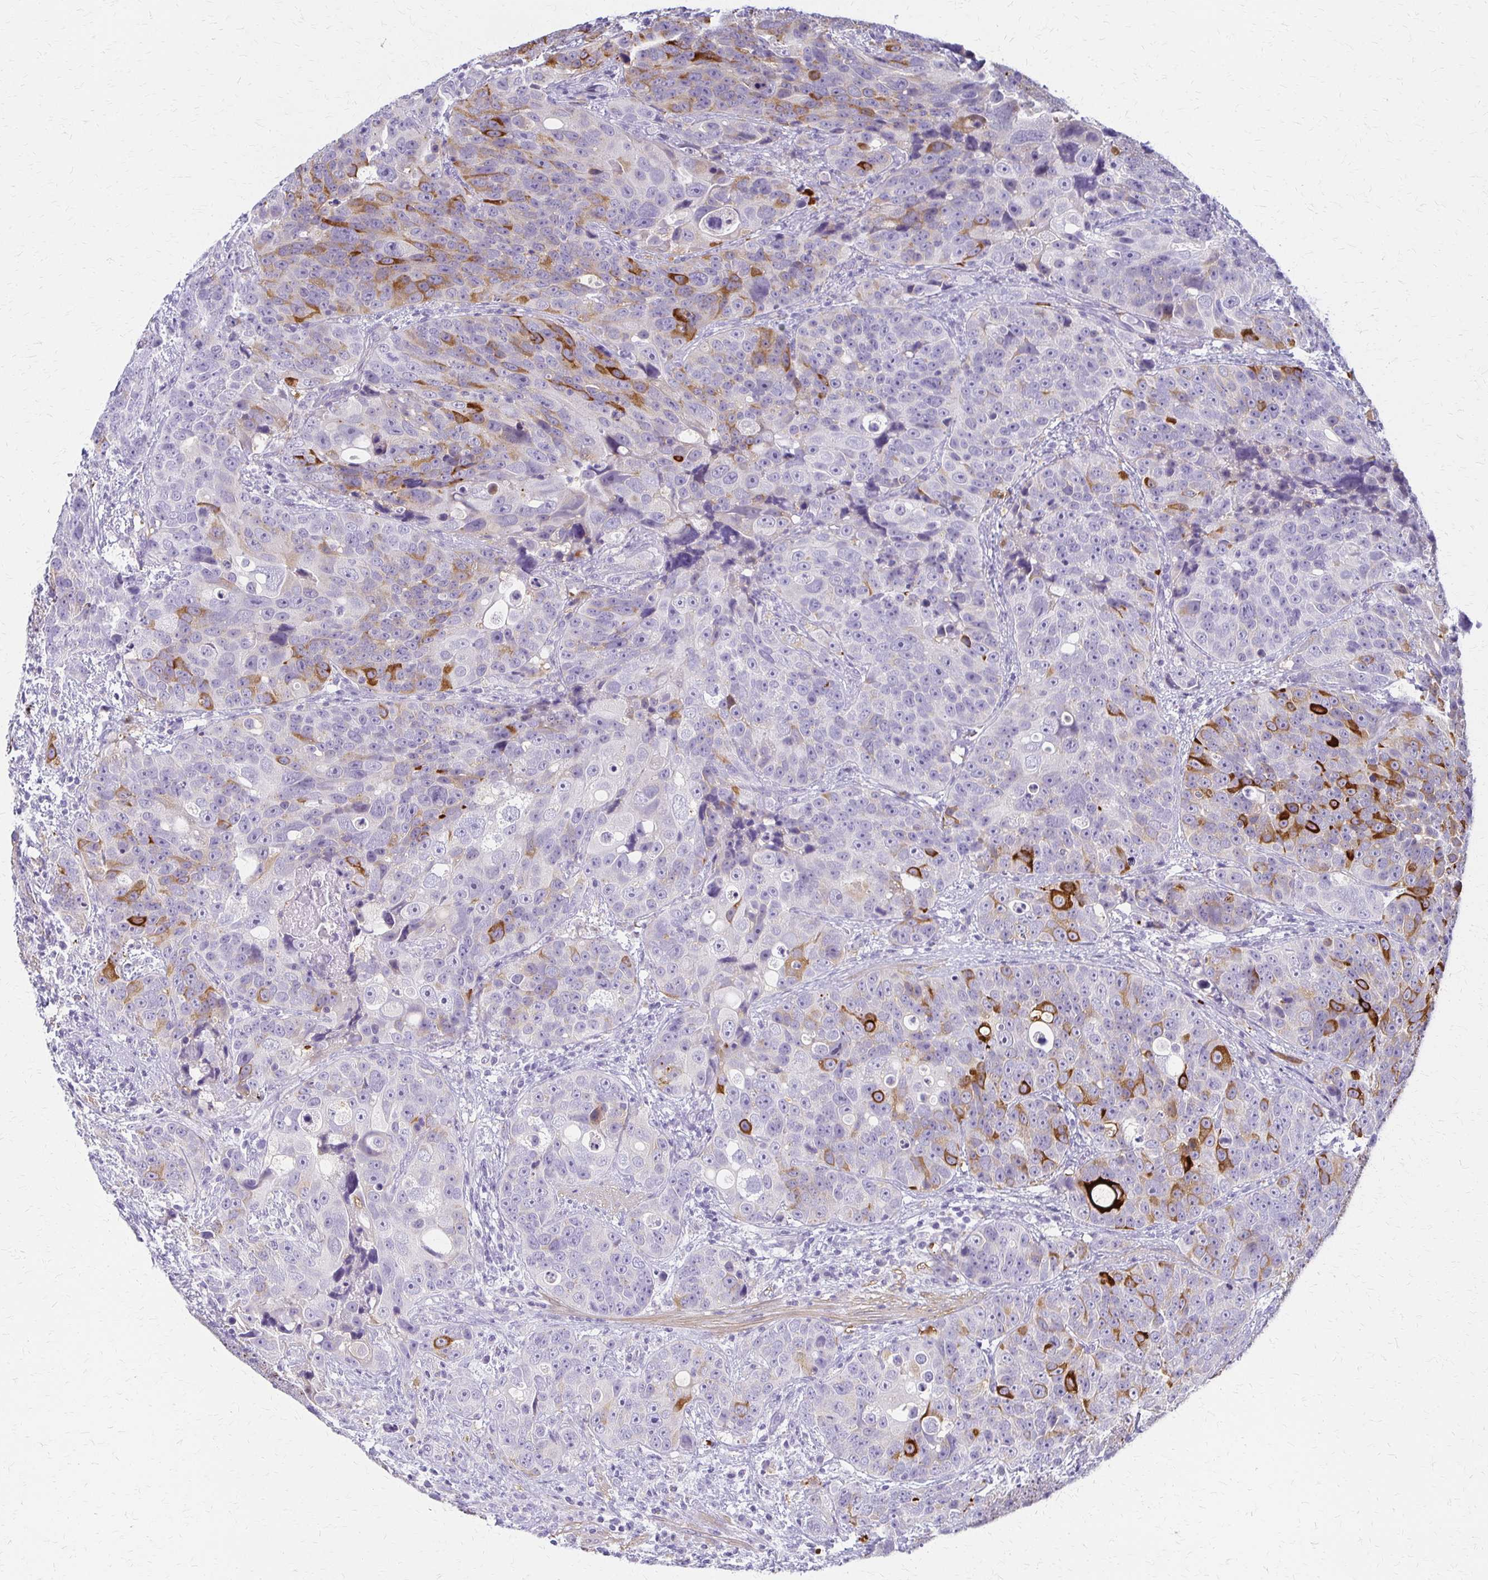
{"staining": {"intensity": "strong", "quantity": "<25%", "location": "cytoplasmic/membranous"}, "tissue": "urothelial cancer", "cell_type": "Tumor cells", "image_type": "cancer", "snomed": [{"axis": "morphology", "description": "Urothelial carcinoma, NOS"}, {"axis": "topography", "description": "Urinary bladder"}], "caption": "A micrograph of human urothelial cancer stained for a protein shows strong cytoplasmic/membranous brown staining in tumor cells.", "gene": "IVL", "patient": {"sex": "male", "age": 52}}